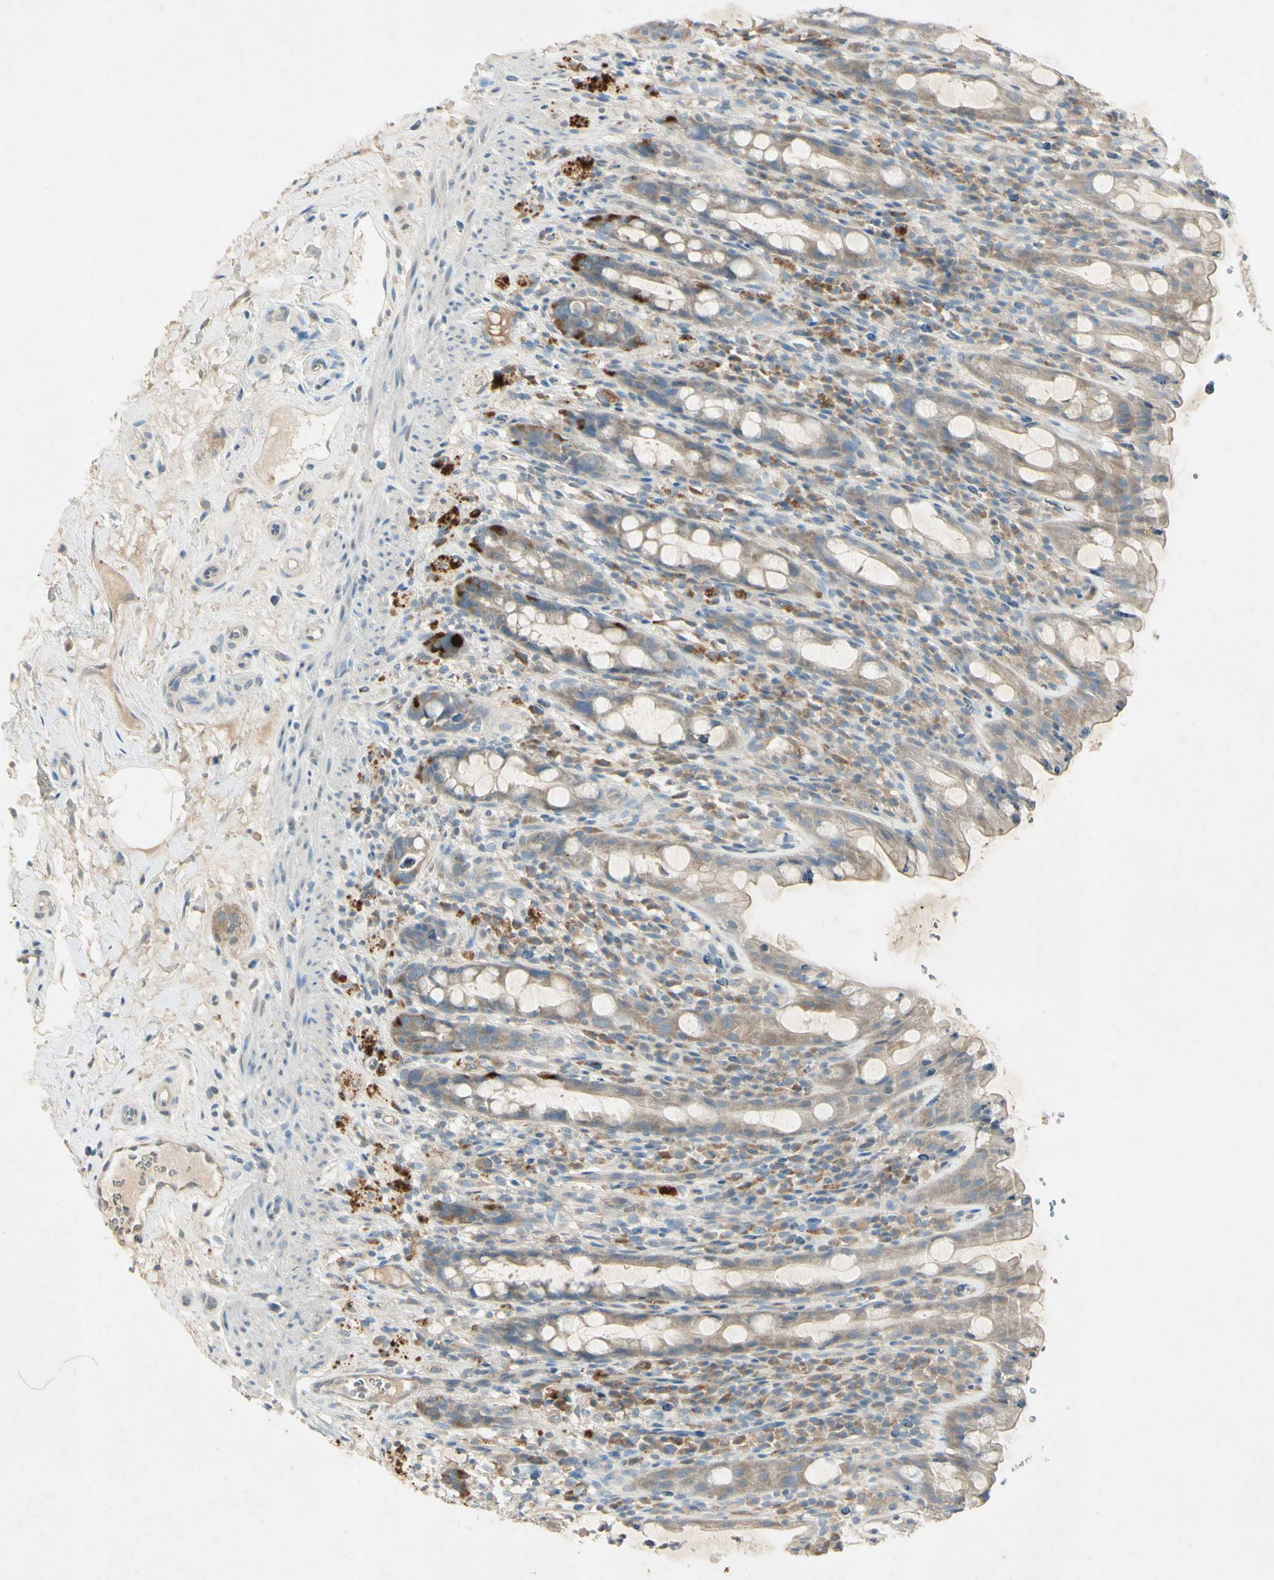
{"staining": {"intensity": "moderate", "quantity": "25%-75%", "location": "cytoplasmic/membranous"}, "tissue": "rectum", "cell_type": "Glandular cells", "image_type": "normal", "snomed": [{"axis": "morphology", "description": "Normal tissue, NOS"}, {"axis": "topography", "description": "Rectum"}], "caption": "Protein expression analysis of normal rectum exhibits moderate cytoplasmic/membranous staining in about 25%-75% of glandular cells. Using DAB (3,3'-diaminobenzidine) (brown) and hematoxylin (blue) stains, captured at high magnification using brightfield microscopy.", "gene": "AATK", "patient": {"sex": "male", "age": 44}}